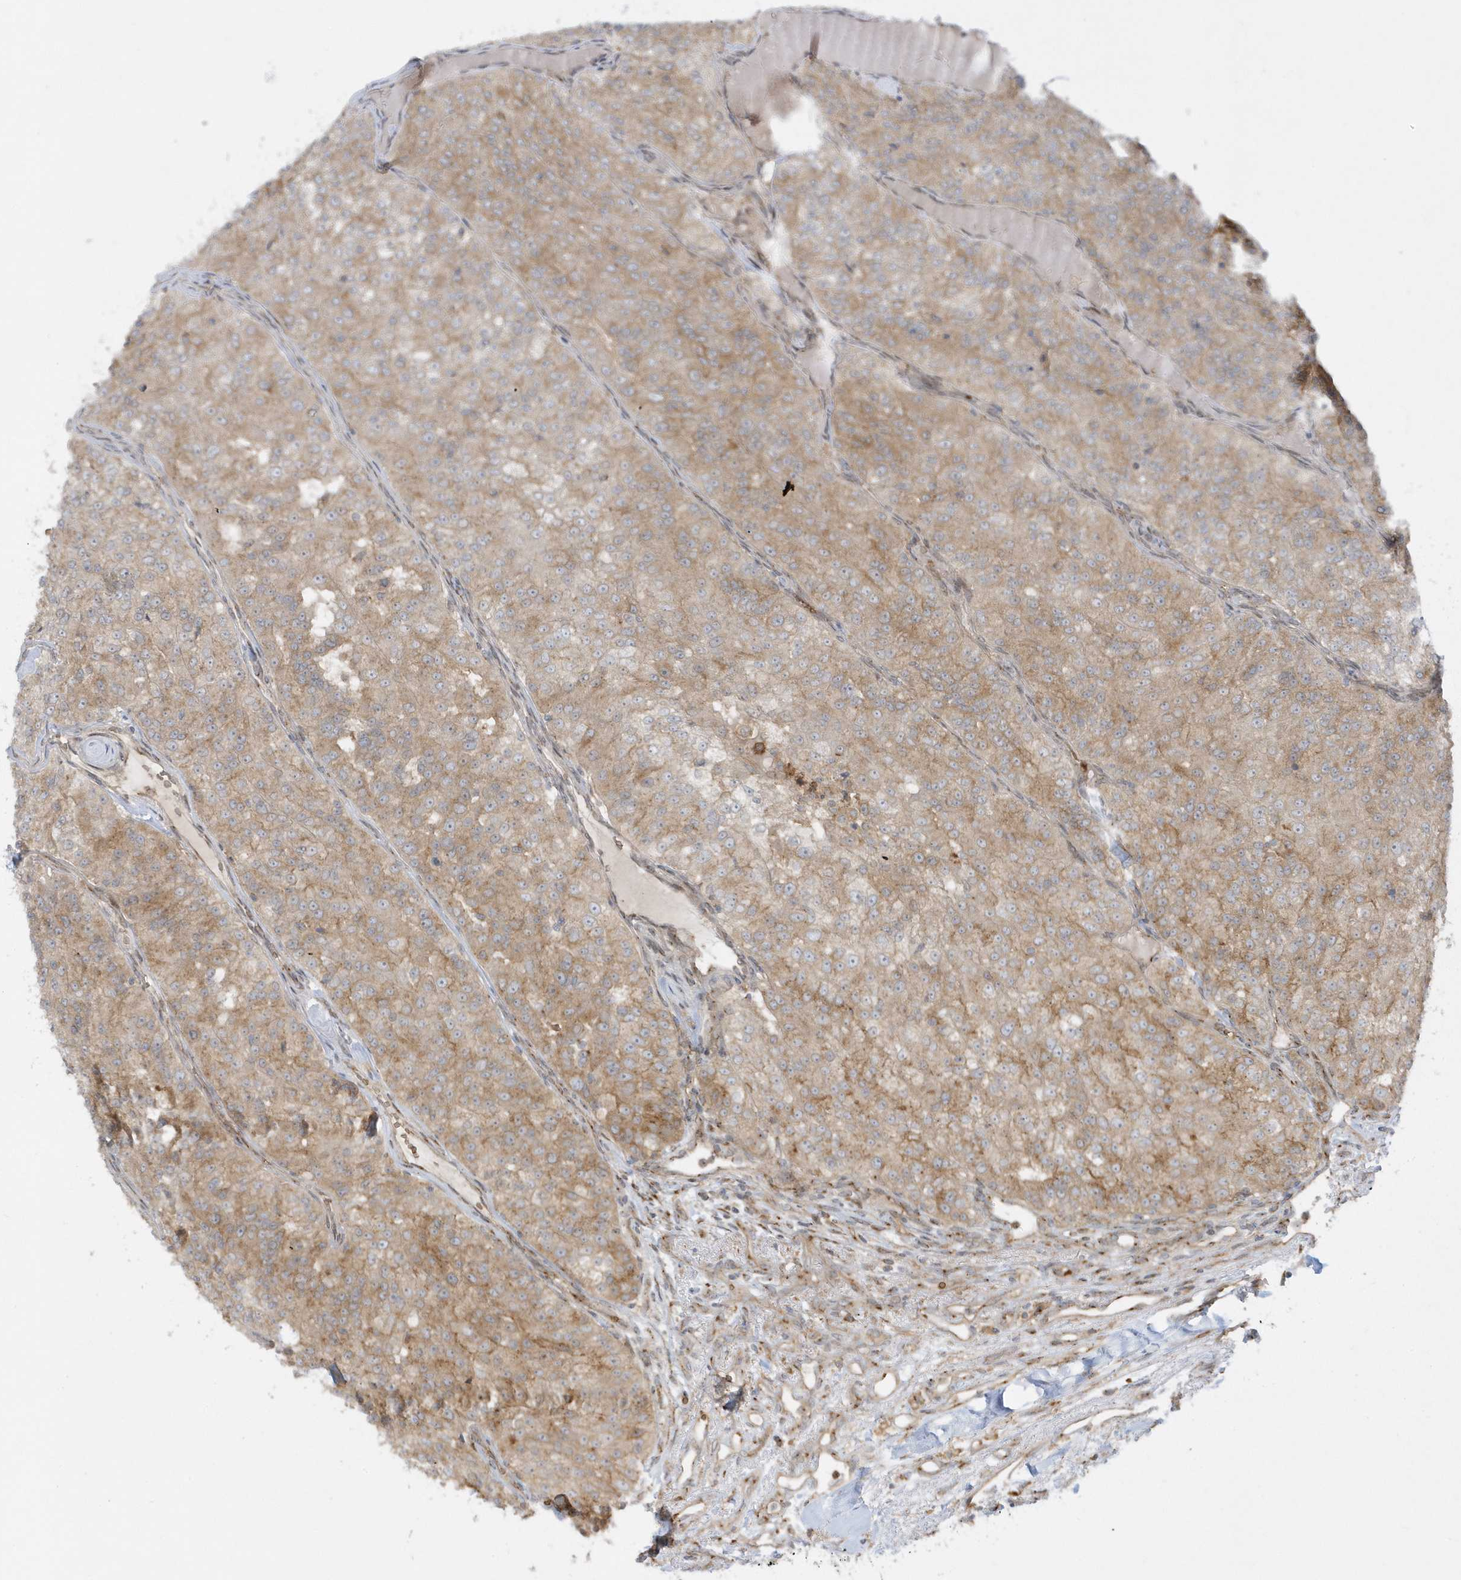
{"staining": {"intensity": "moderate", "quantity": ">75%", "location": "cytoplasmic/membranous"}, "tissue": "renal cancer", "cell_type": "Tumor cells", "image_type": "cancer", "snomed": [{"axis": "morphology", "description": "Adenocarcinoma, NOS"}, {"axis": "topography", "description": "Kidney"}], "caption": "Renal cancer stained with a brown dye displays moderate cytoplasmic/membranous positive staining in about >75% of tumor cells.", "gene": "RPP40", "patient": {"sex": "female", "age": 63}}